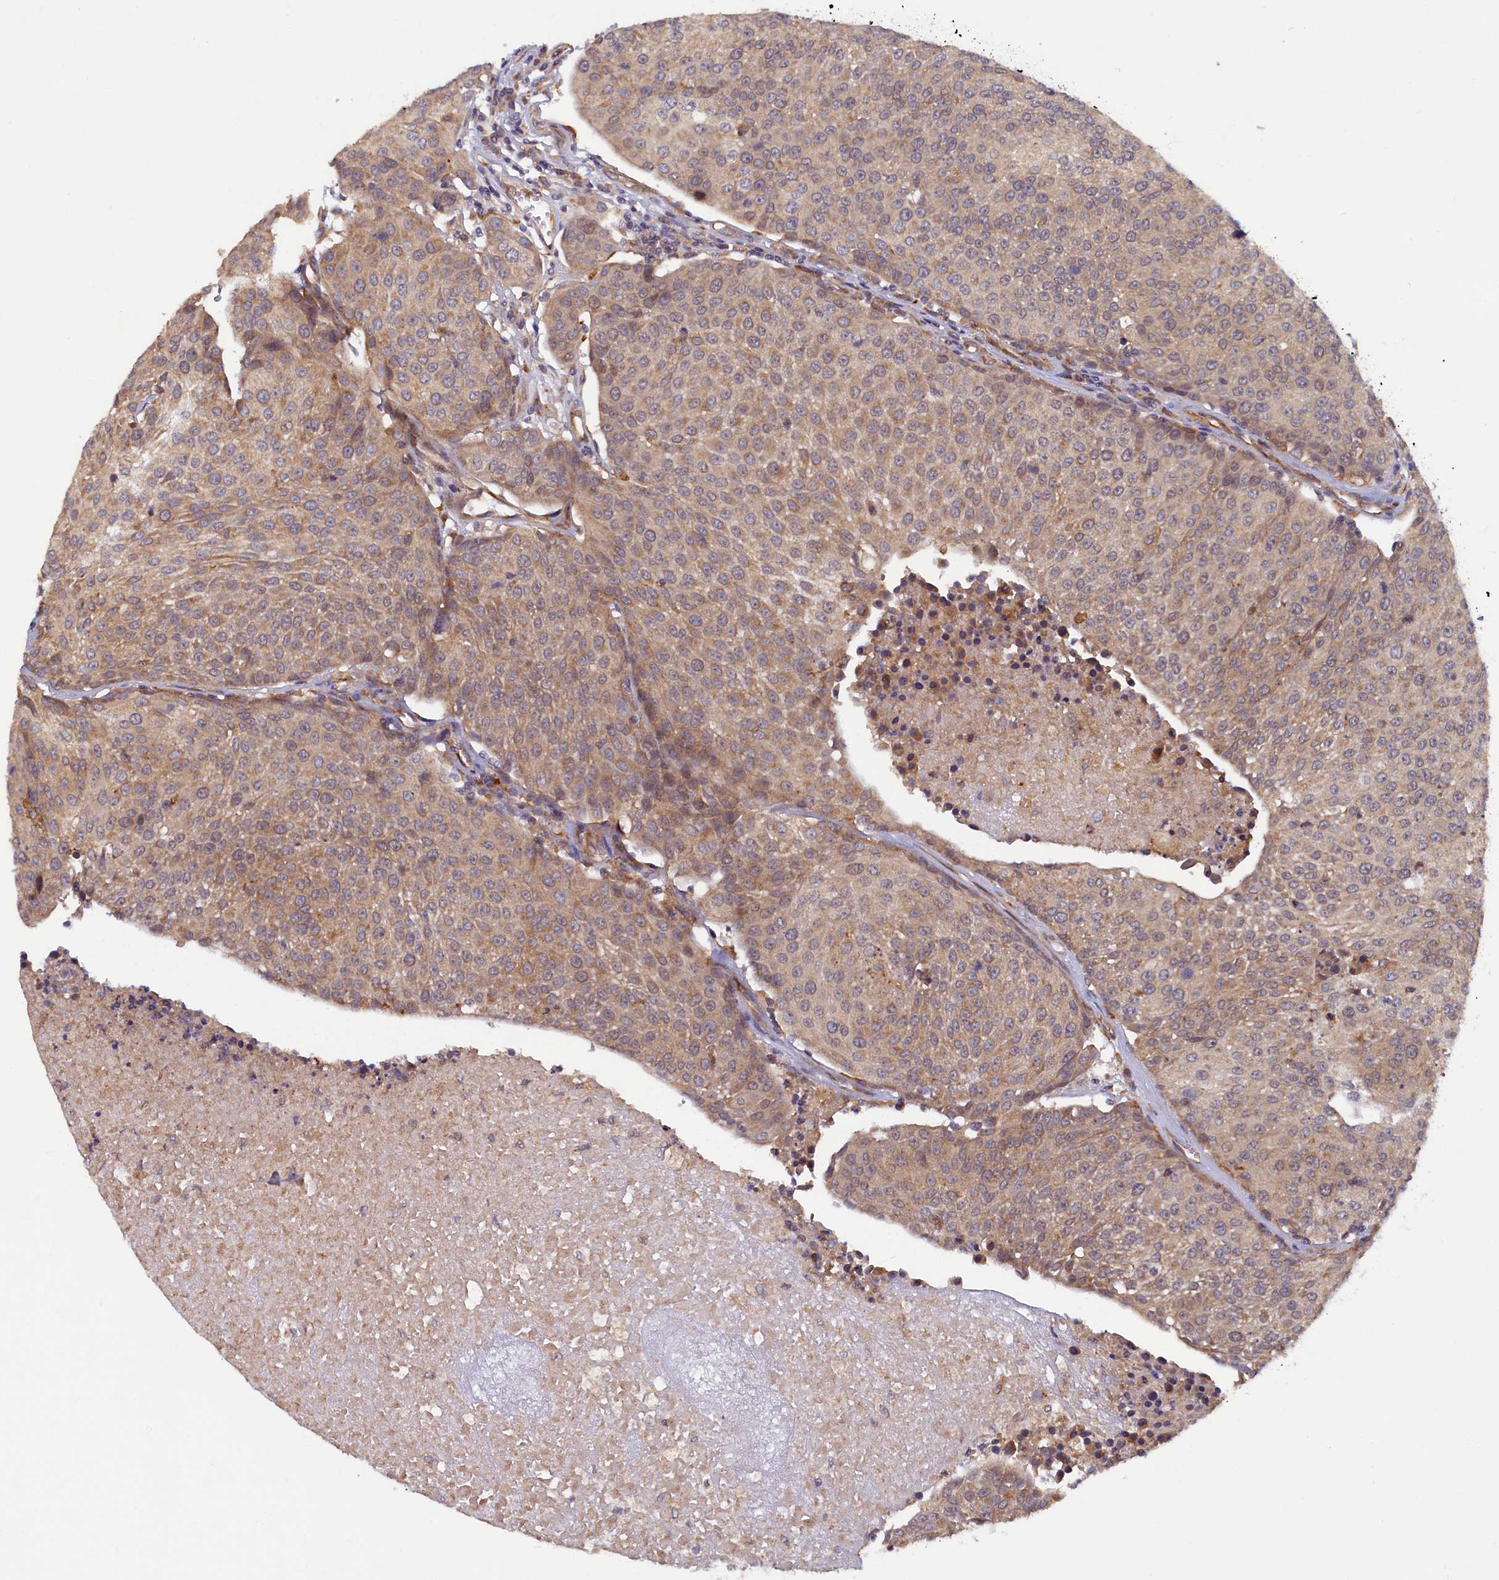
{"staining": {"intensity": "moderate", "quantity": "25%-75%", "location": "cytoplasmic/membranous"}, "tissue": "urothelial cancer", "cell_type": "Tumor cells", "image_type": "cancer", "snomed": [{"axis": "morphology", "description": "Urothelial carcinoma, High grade"}, {"axis": "topography", "description": "Urinary bladder"}], "caption": "There is medium levels of moderate cytoplasmic/membranous expression in tumor cells of urothelial cancer, as demonstrated by immunohistochemical staining (brown color).", "gene": "STX12", "patient": {"sex": "female", "age": 85}}